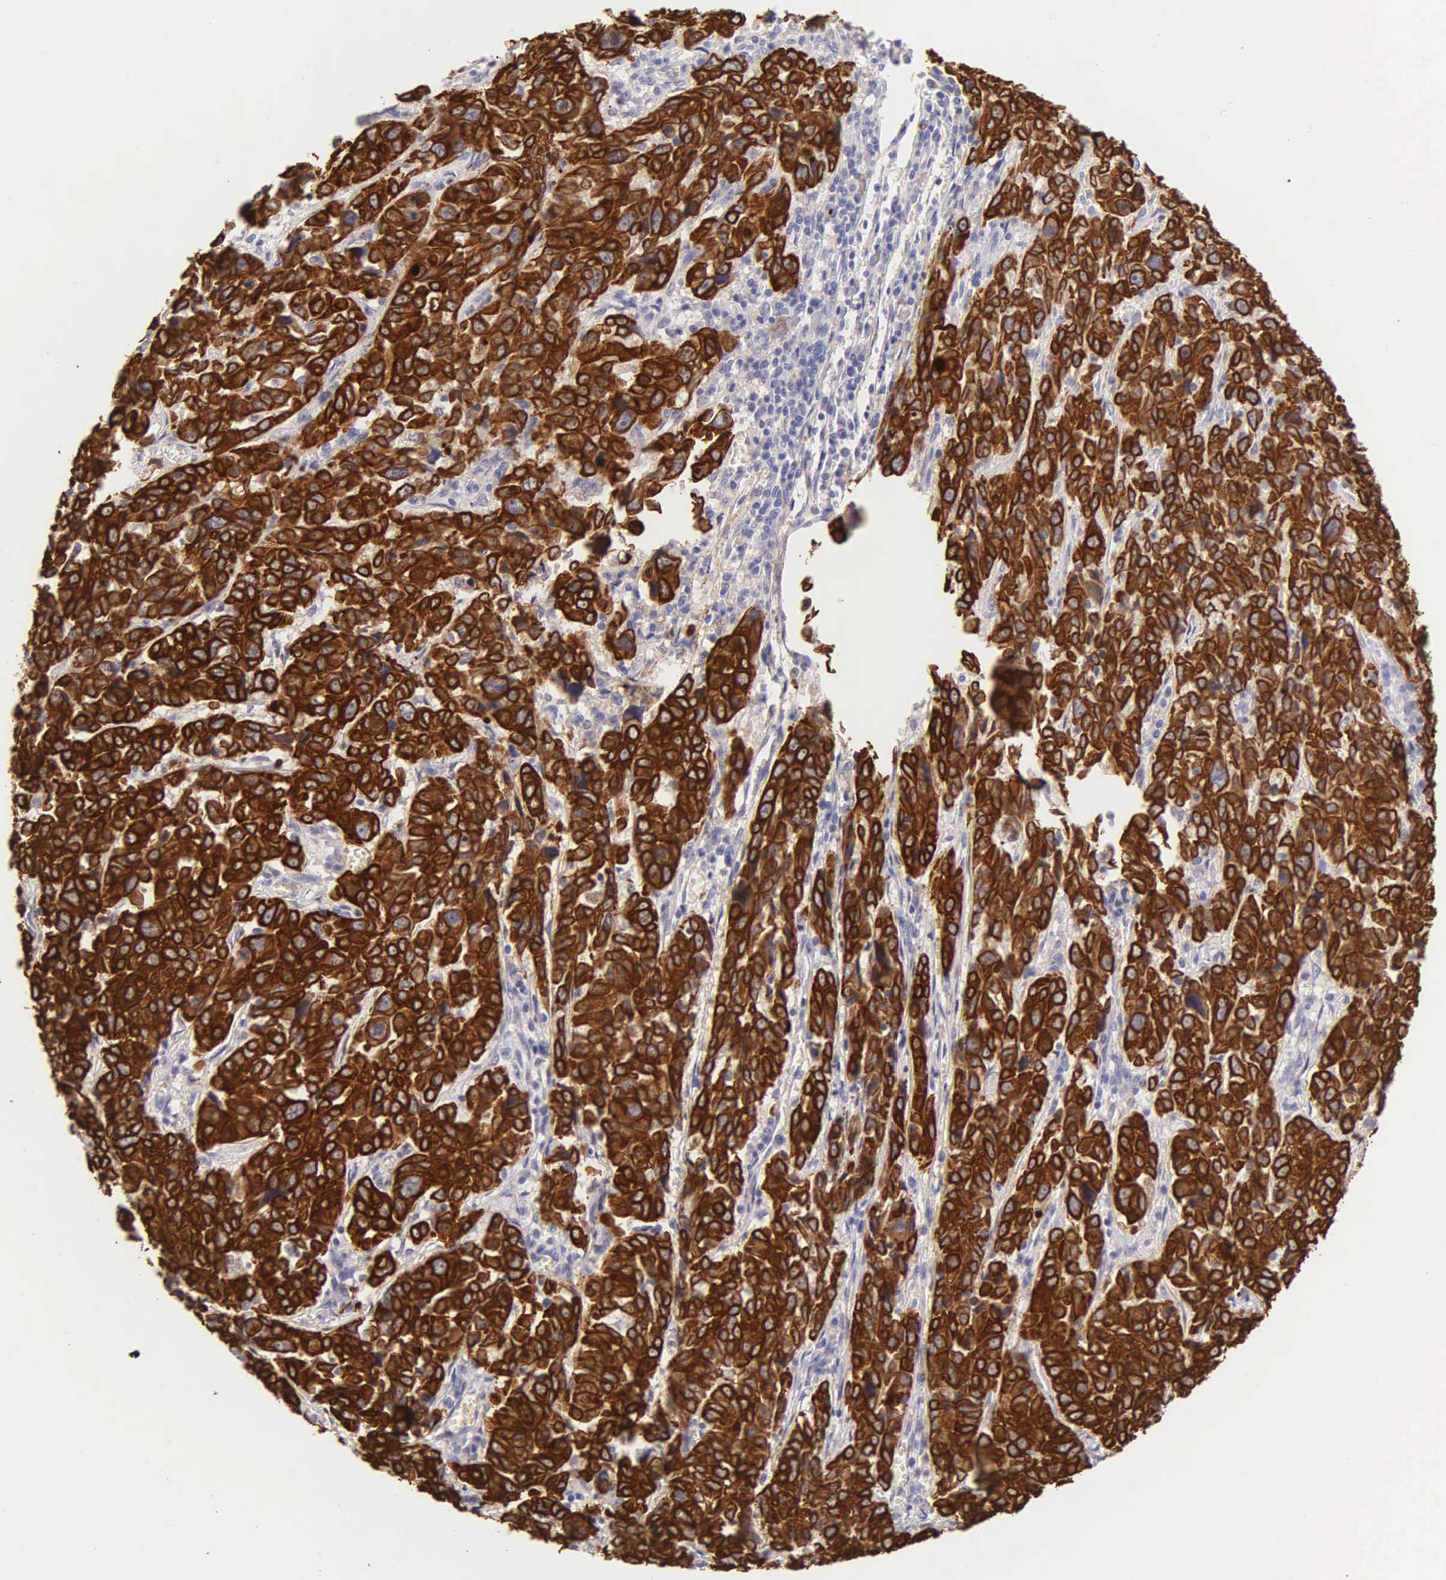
{"staining": {"intensity": "strong", "quantity": ">75%", "location": "cytoplasmic/membranous"}, "tissue": "pancreatic cancer", "cell_type": "Tumor cells", "image_type": "cancer", "snomed": [{"axis": "morphology", "description": "Adenocarcinoma, NOS"}, {"axis": "topography", "description": "Pancreas"}], "caption": "High-power microscopy captured an immunohistochemistry (IHC) image of pancreatic cancer (adenocarcinoma), revealing strong cytoplasmic/membranous expression in about >75% of tumor cells.", "gene": "KRT17", "patient": {"sex": "female", "age": 52}}